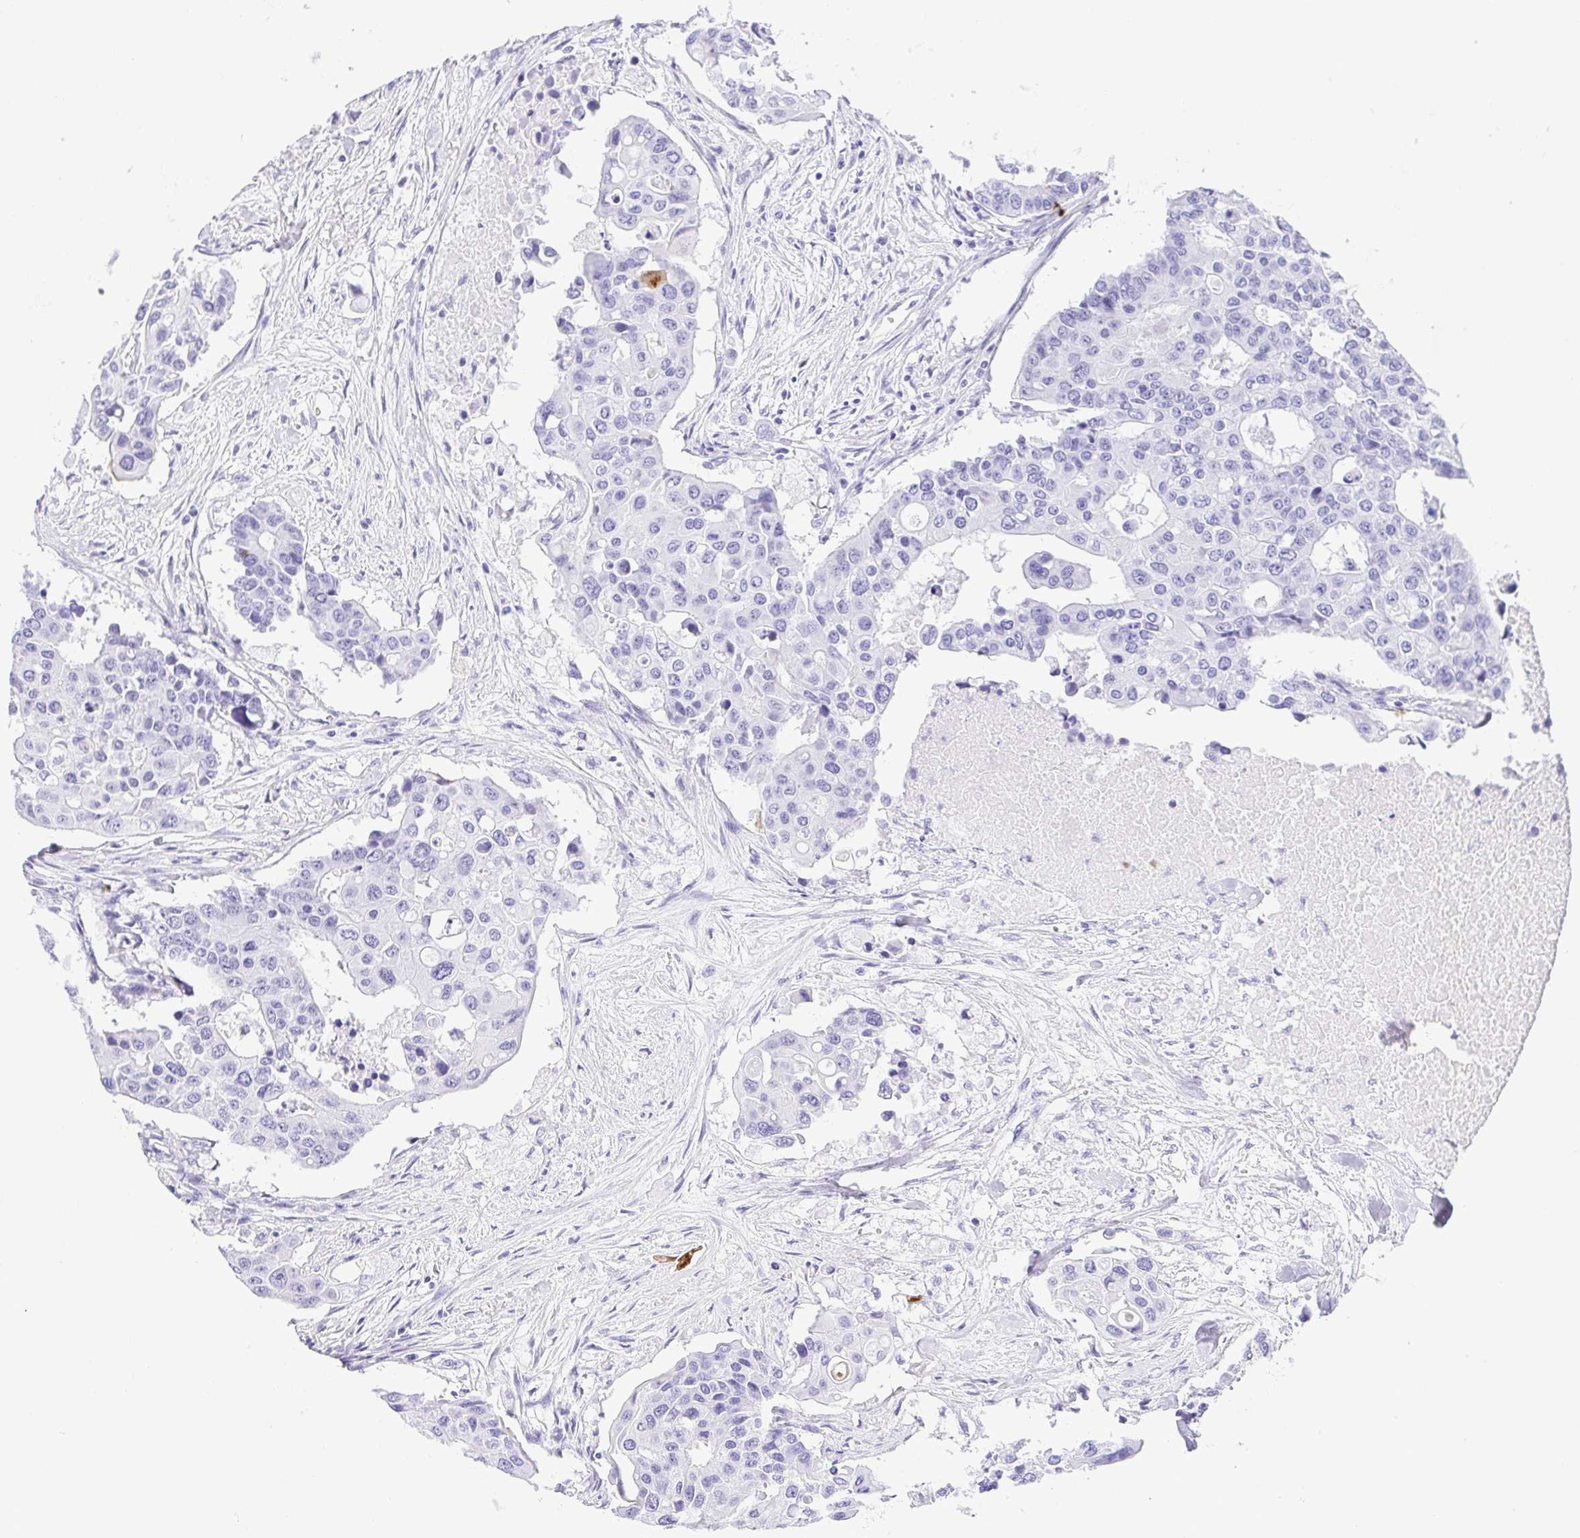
{"staining": {"intensity": "negative", "quantity": "none", "location": "none"}, "tissue": "colorectal cancer", "cell_type": "Tumor cells", "image_type": "cancer", "snomed": [{"axis": "morphology", "description": "Adenocarcinoma, NOS"}, {"axis": "topography", "description": "Colon"}], "caption": "Human colorectal cancer (adenocarcinoma) stained for a protein using immunohistochemistry (IHC) exhibits no expression in tumor cells.", "gene": "CDSN", "patient": {"sex": "male", "age": 77}}